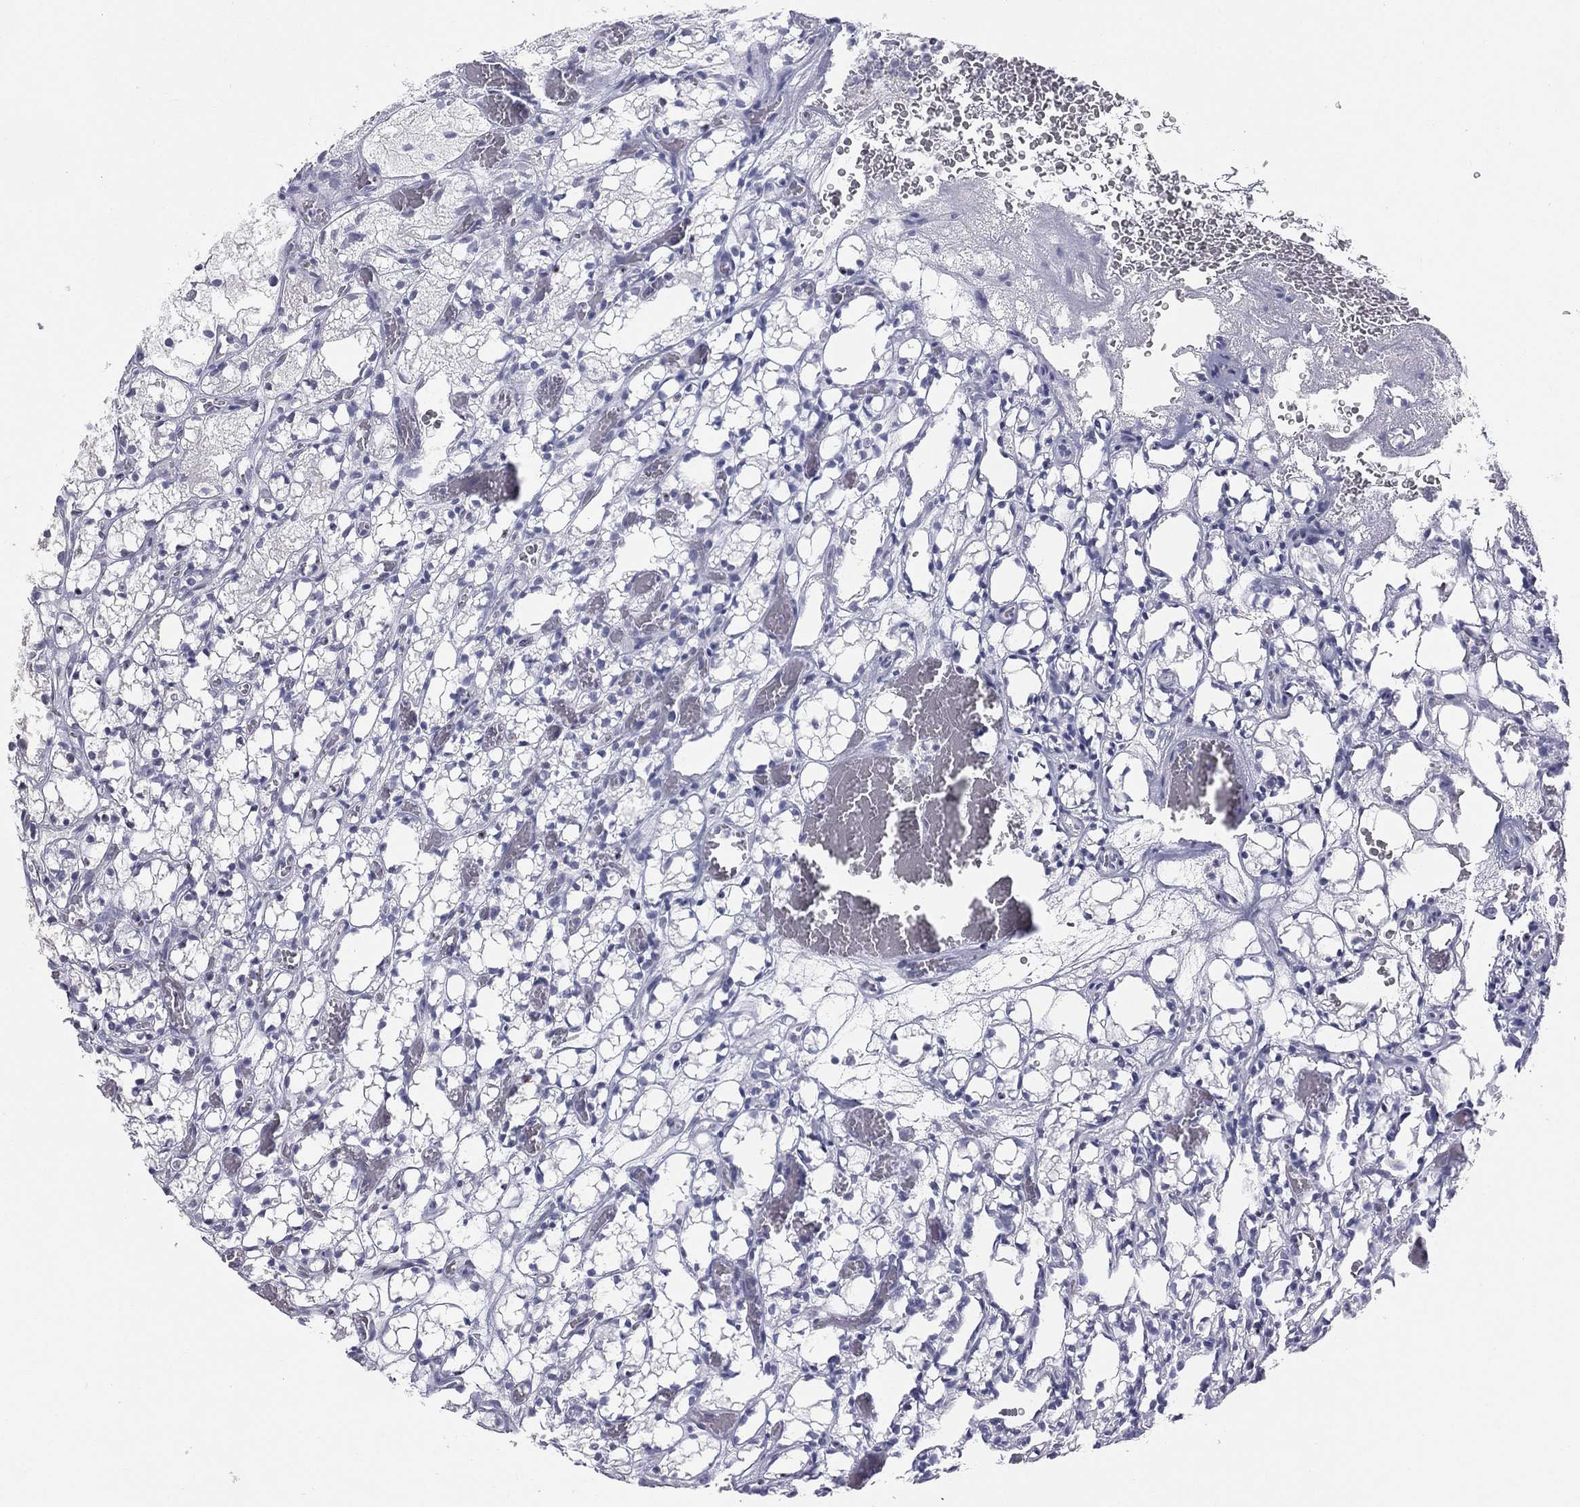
{"staining": {"intensity": "negative", "quantity": "none", "location": "none"}, "tissue": "renal cancer", "cell_type": "Tumor cells", "image_type": "cancer", "snomed": [{"axis": "morphology", "description": "Adenocarcinoma, NOS"}, {"axis": "topography", "description": "Kidney"}], "caption": "Immunohistochemistry histopathology image of human renal adenocarcinoma stained for a protein (brown), which displays no staining in tumor cells.", "gene": "DMKN", "patient": {"sex": "female", "age": 69}}